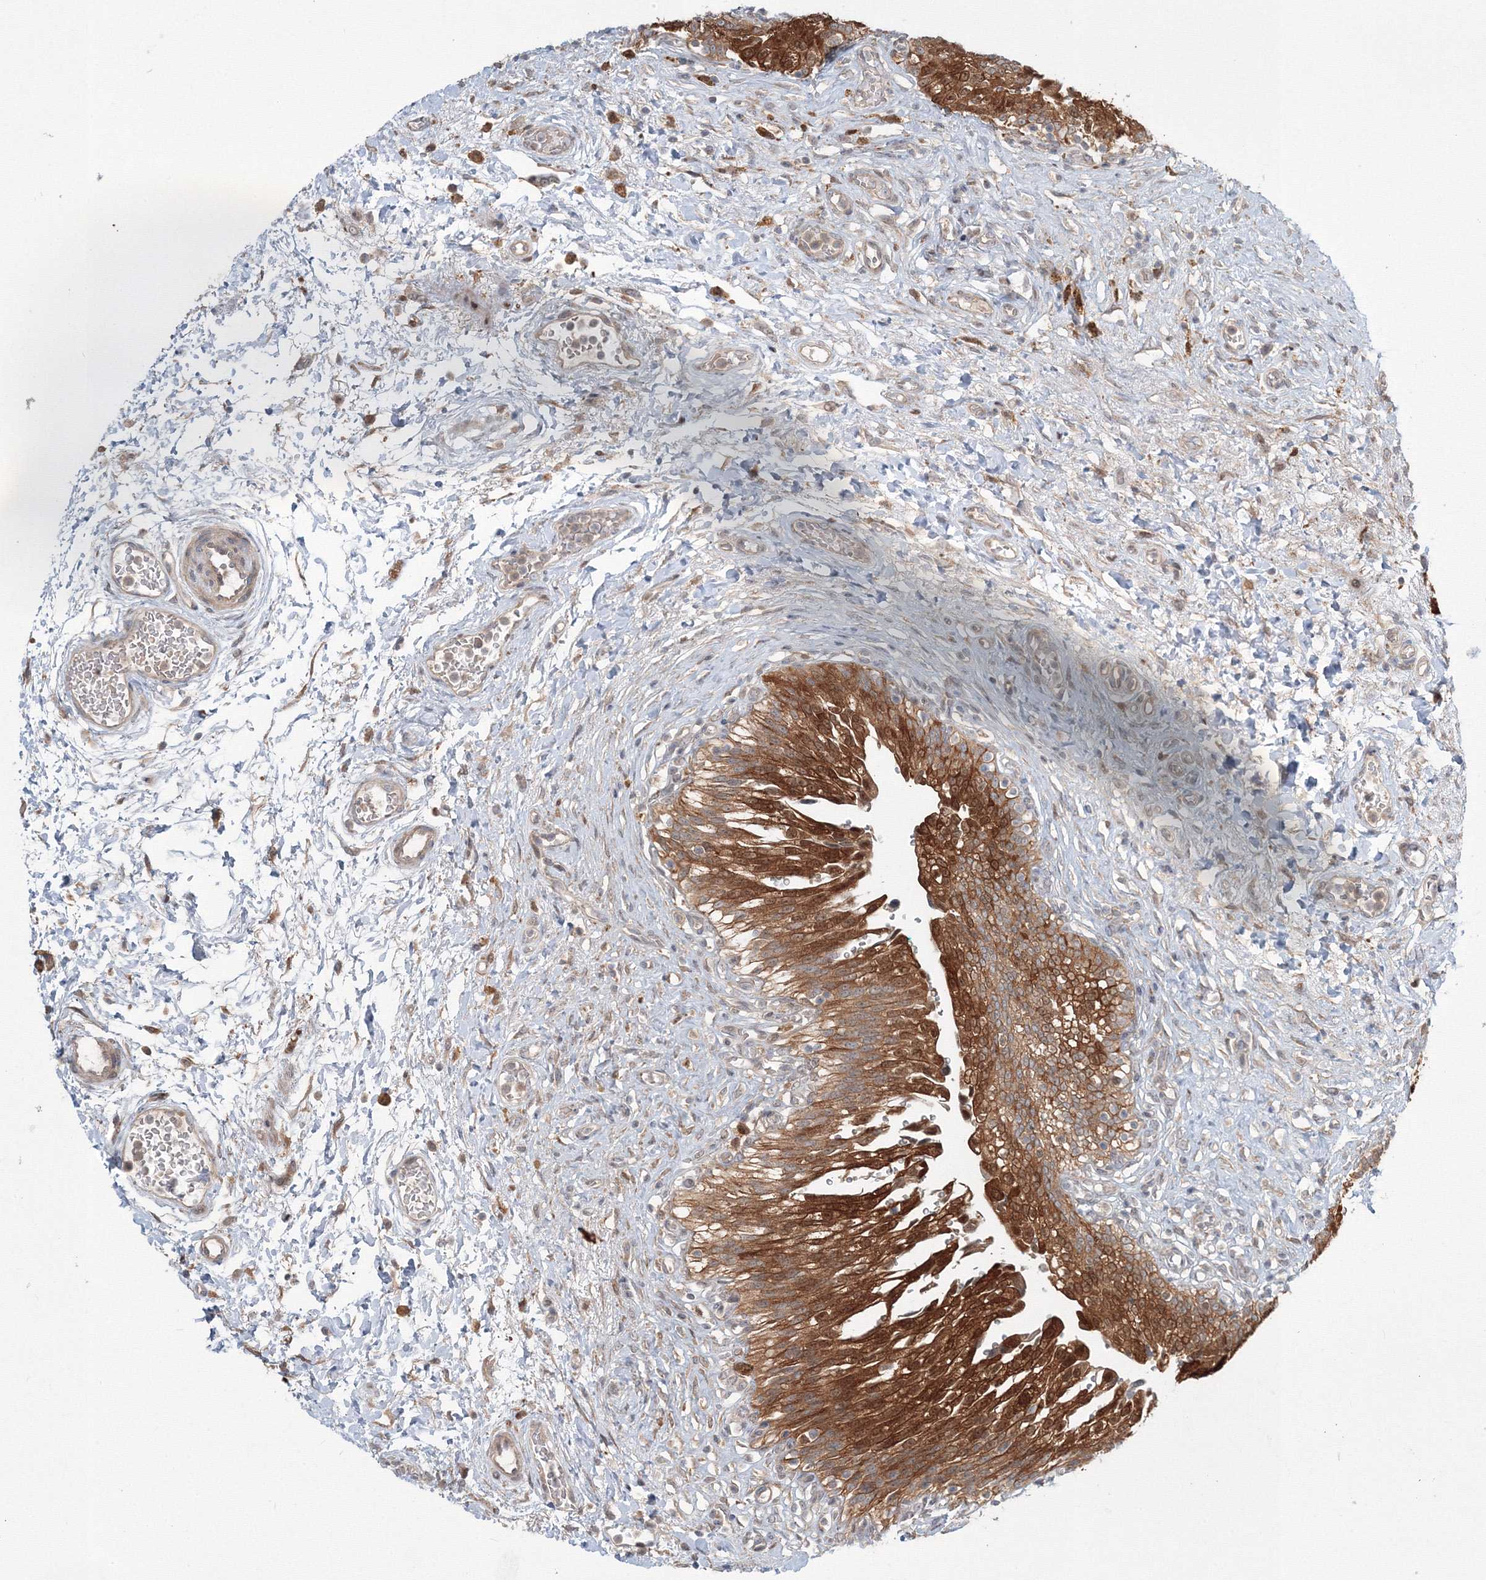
{"staining": {"intensity": "strong", "quantity": ">75%", "location": "cytoplasmic/membranous"}, "tissue": "urinary bladder", "cell_type": "Urothelial cells", "image_type": "normal", "snomed": [{"axis": "morphology", "description": "Urothelial carcinoma, High grade"}, {"axis": "topography", "description": "Urinary bladder"}], "caption": "Strong cytoplasmic/membranous protein staining is seen in approximately >75% of urothelial cells in urinary bladder. (Brightfield microscopy of DAB IHC at high magnification).", "gene": "MKRN2", "patient": {"sex": "male", "age": 46}}